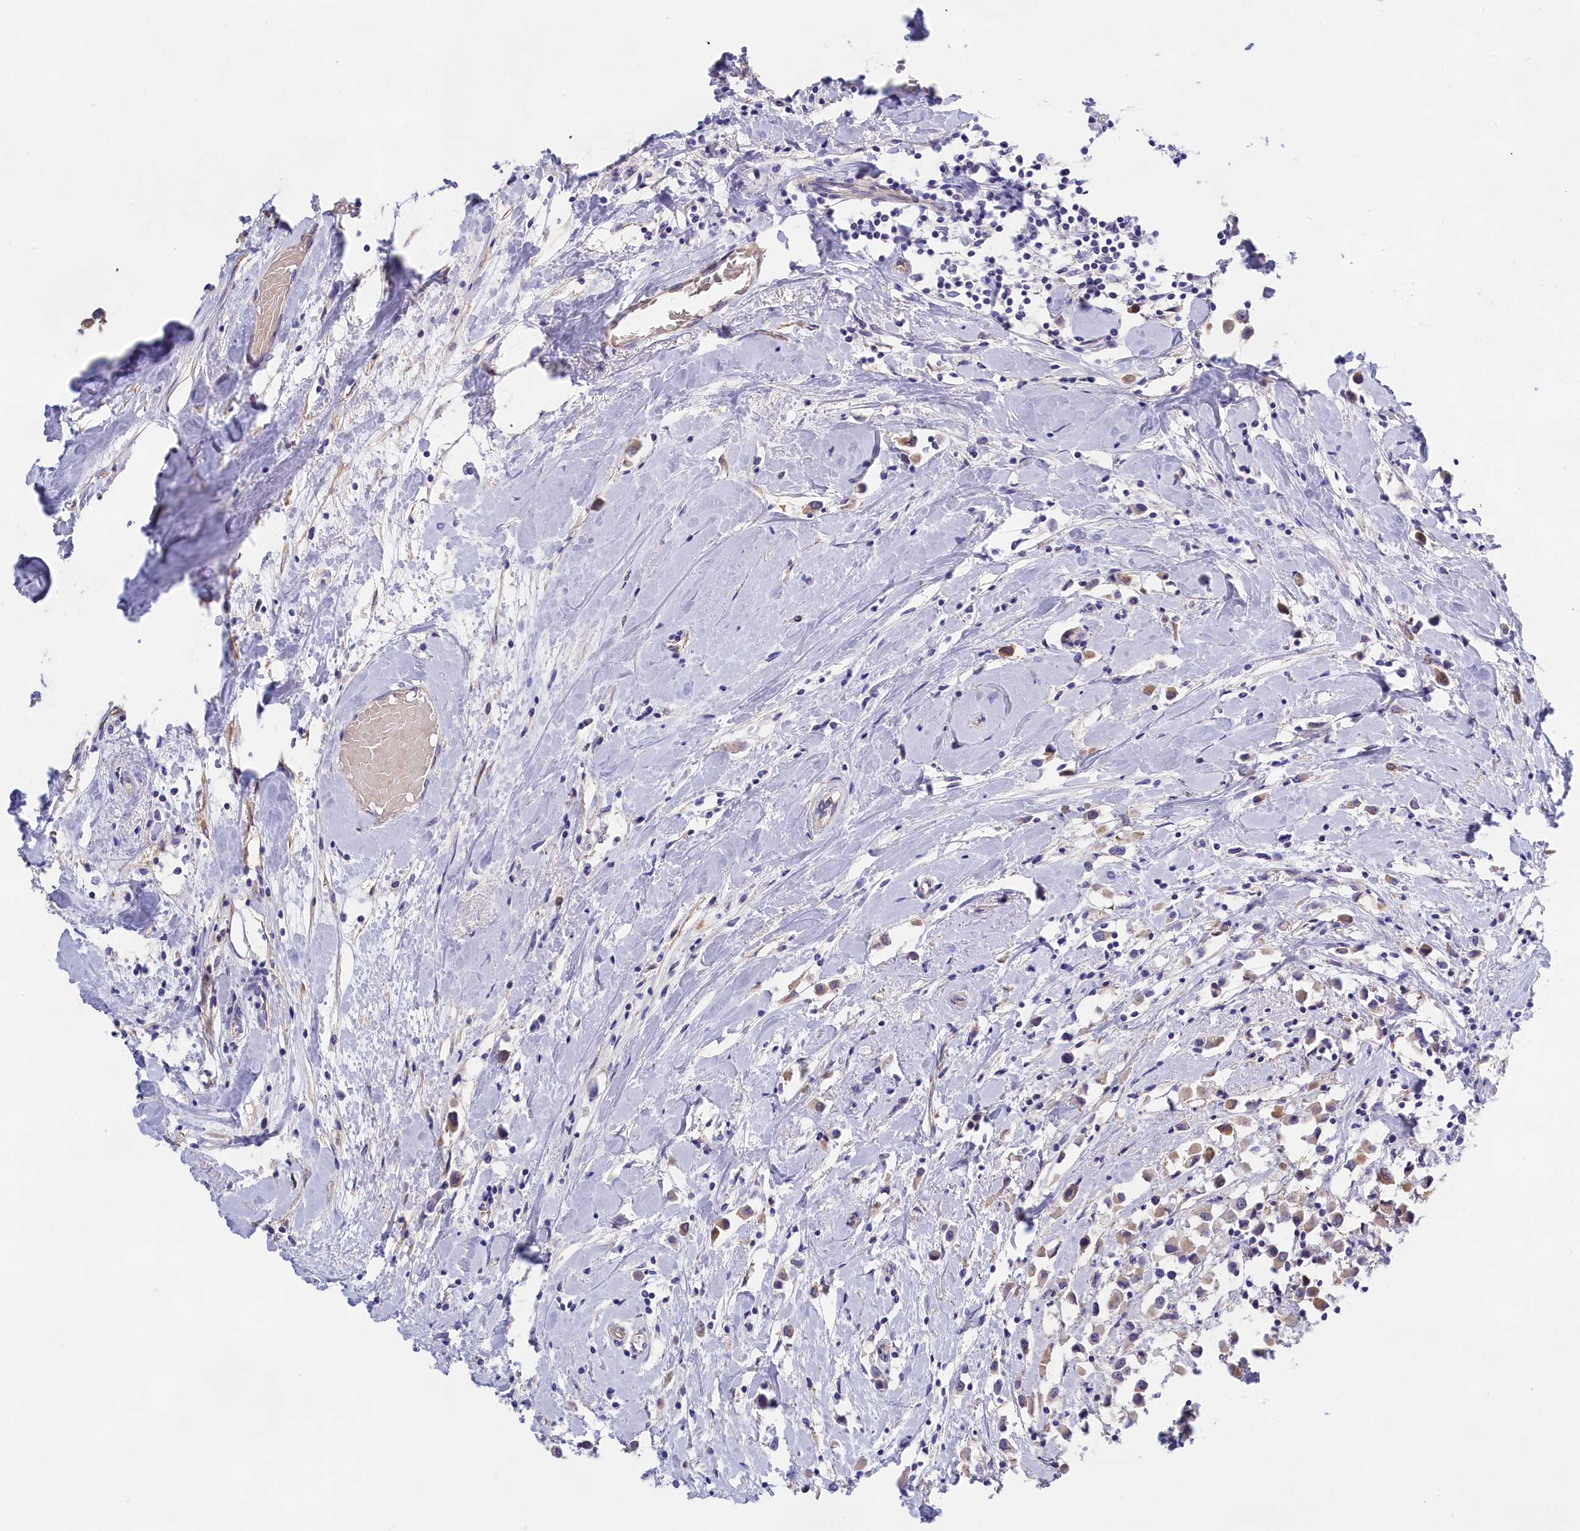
{"staining": {"intensity": "moderate", "quantity": "25%-75%", "location": "cytoplasmic/membranous"}, "tissue": "breast cancer", "cell_type": "Tumor cells", "image_type": "cancer", "snomed": [{"axis": "morphology", "description": "Duct carcinoma"}, {"axis": "topography", "description": "Breast"}], "caption": "Brown immunohistochemical staining in human intraductal carcinoma (breast) displays moderate cytoplasmic/membranous expression in about 25%-75% of tumor cells.", "gene": "PPP1R13L", "patient": {"sex": "female", "age": 61}}